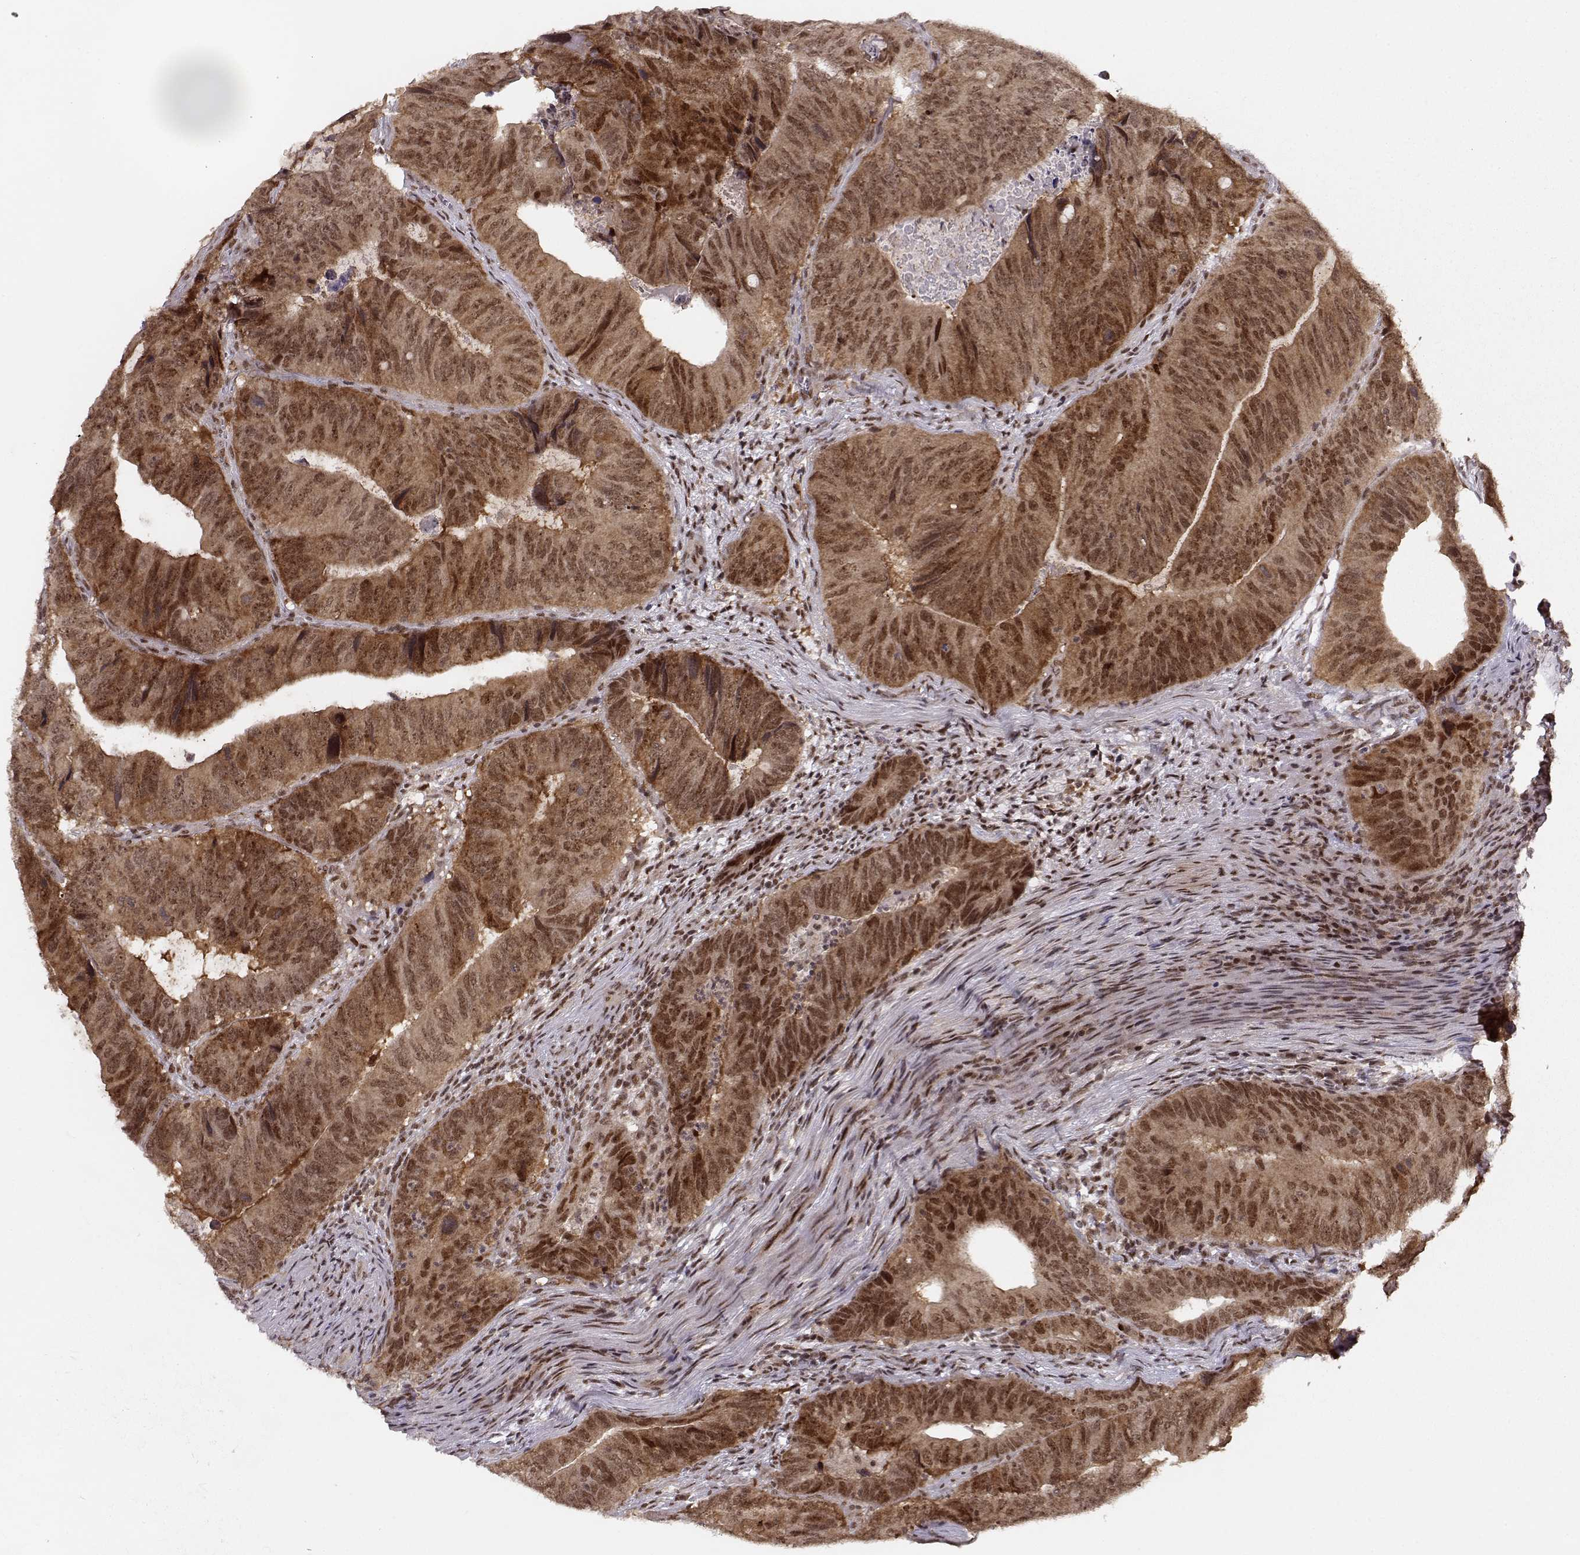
{"staining": {"intensity": "moderate", "quantity": ">75%", "location": "cytoplasmic/membranous,nuclear"}, "tissue": "colorectal cancer", "cell_type": "Tumor cells", "image_type": "cancer", "snomed": [{"axis": "morphology", "description": "Adenocarcinoma, NOS"}, {"axis": "topography", "description": "Colon"}], "caption": "High-magnification brightfield microscopy of adenocarcinoma (colorectal) stained with DAB (brown) and counterstained with hematoxylin (blue). tumor cells exhibit moderate cytoplasmic/membranous and nuclear positivity is appreciated in about>75% of cells.", "gene": "CSNK2A1", "patient": {"sex": "male", "age": 79}}